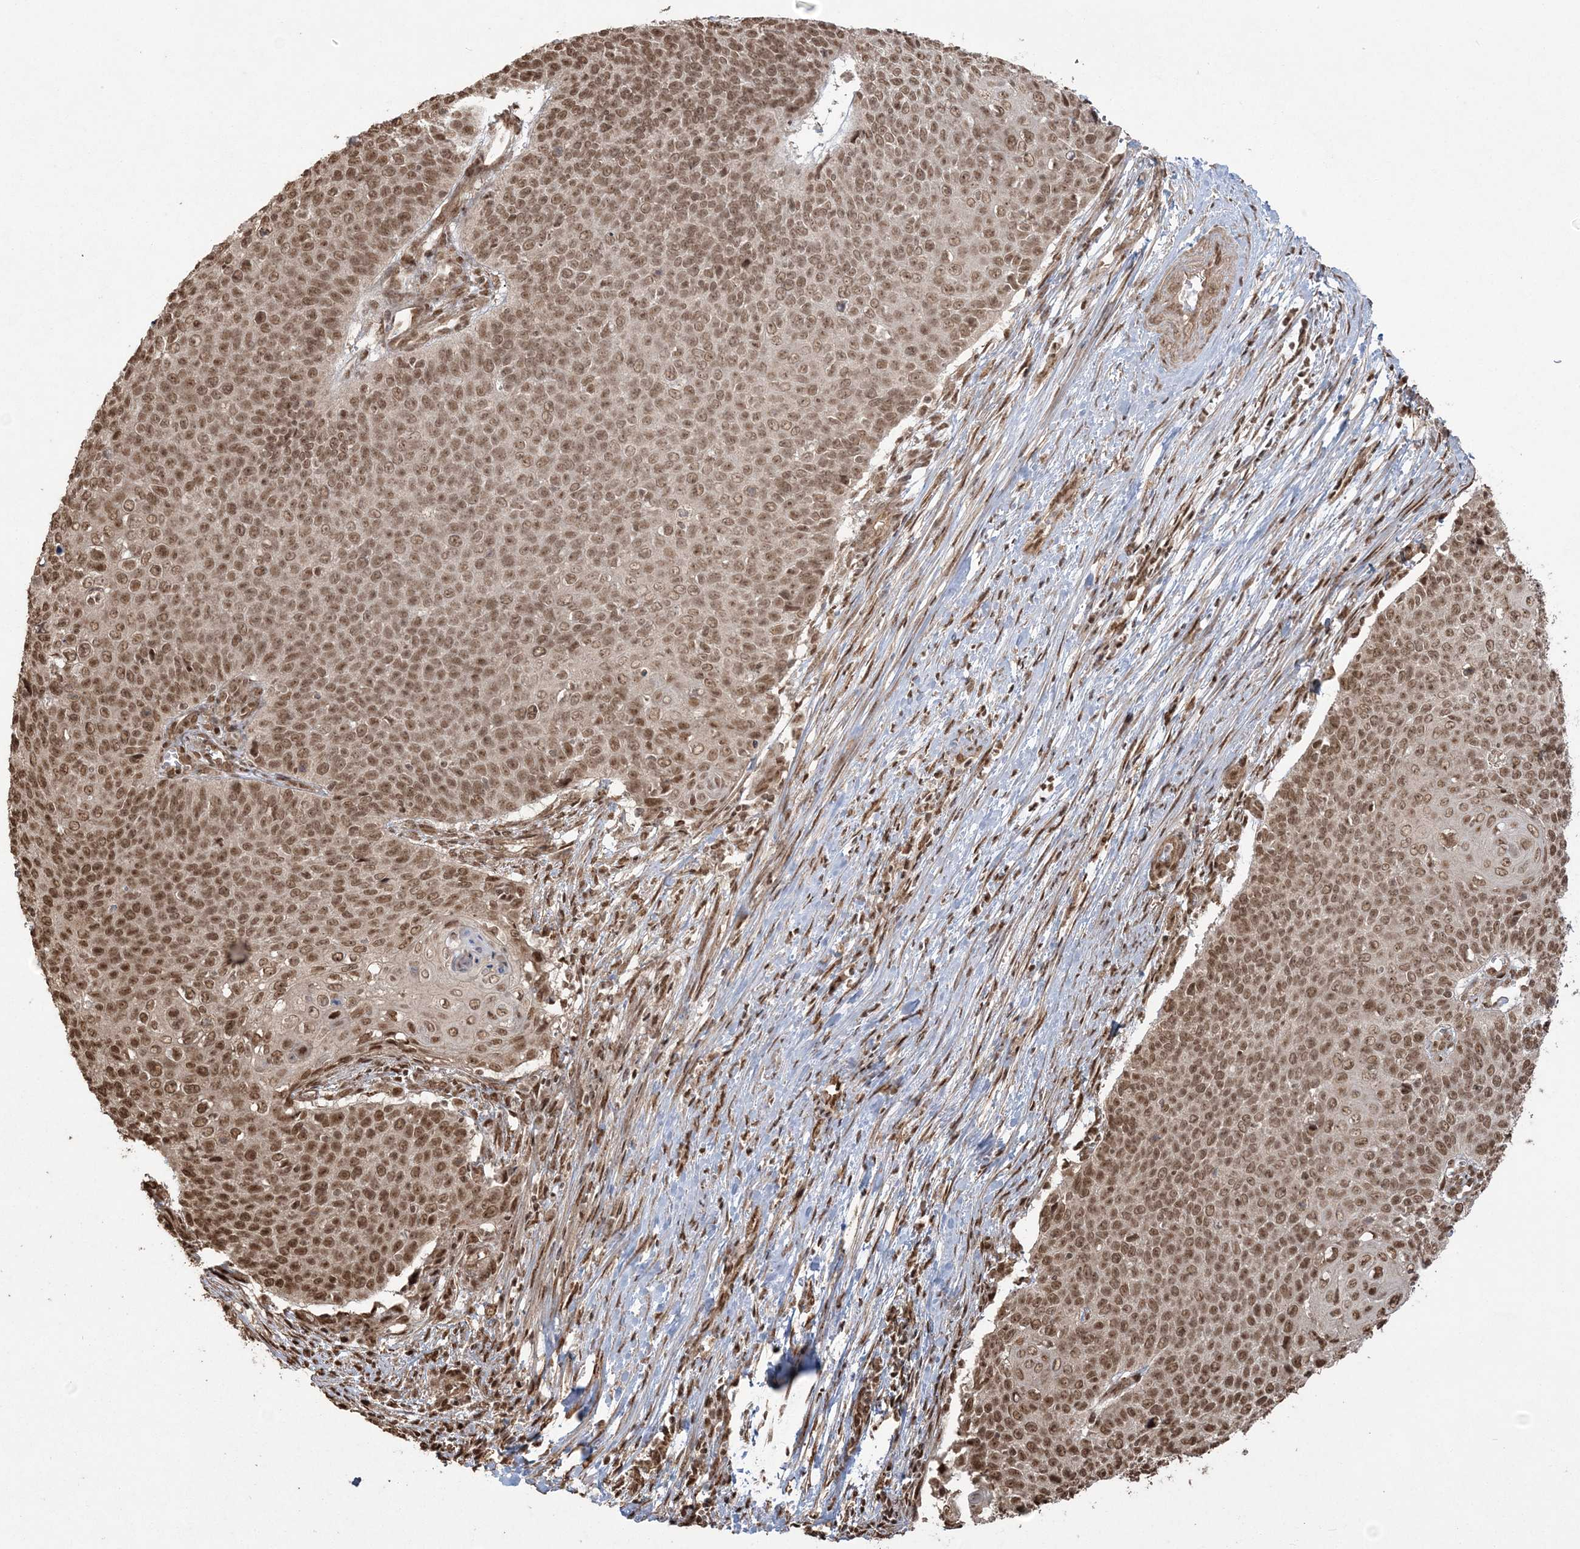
{"staining": {"intensity": "moderate", "quantity": ">75%", "location": "nuclear"}, "tissue": "cervical cancer", "cell_type": "Tumor cells", "image_type": "cancer", "snomed": [{"axis": "morphology", "description": "Squamous cell carcinoma, NOS"}, {"axis": "topography", "description": "Cervix"}], "caption": "A histopathology image of cervical squamous cell carcinoma stained for a protein demonstrates moderate nuclear brown staining in tumor cells. The protein of interest is stained brown, and the nuclei are stained in blue (DAB IHC with brightfield microscopy, high magnification).", "gene": "ZNF839", "patient": {"sex": "female", "age": 39}}